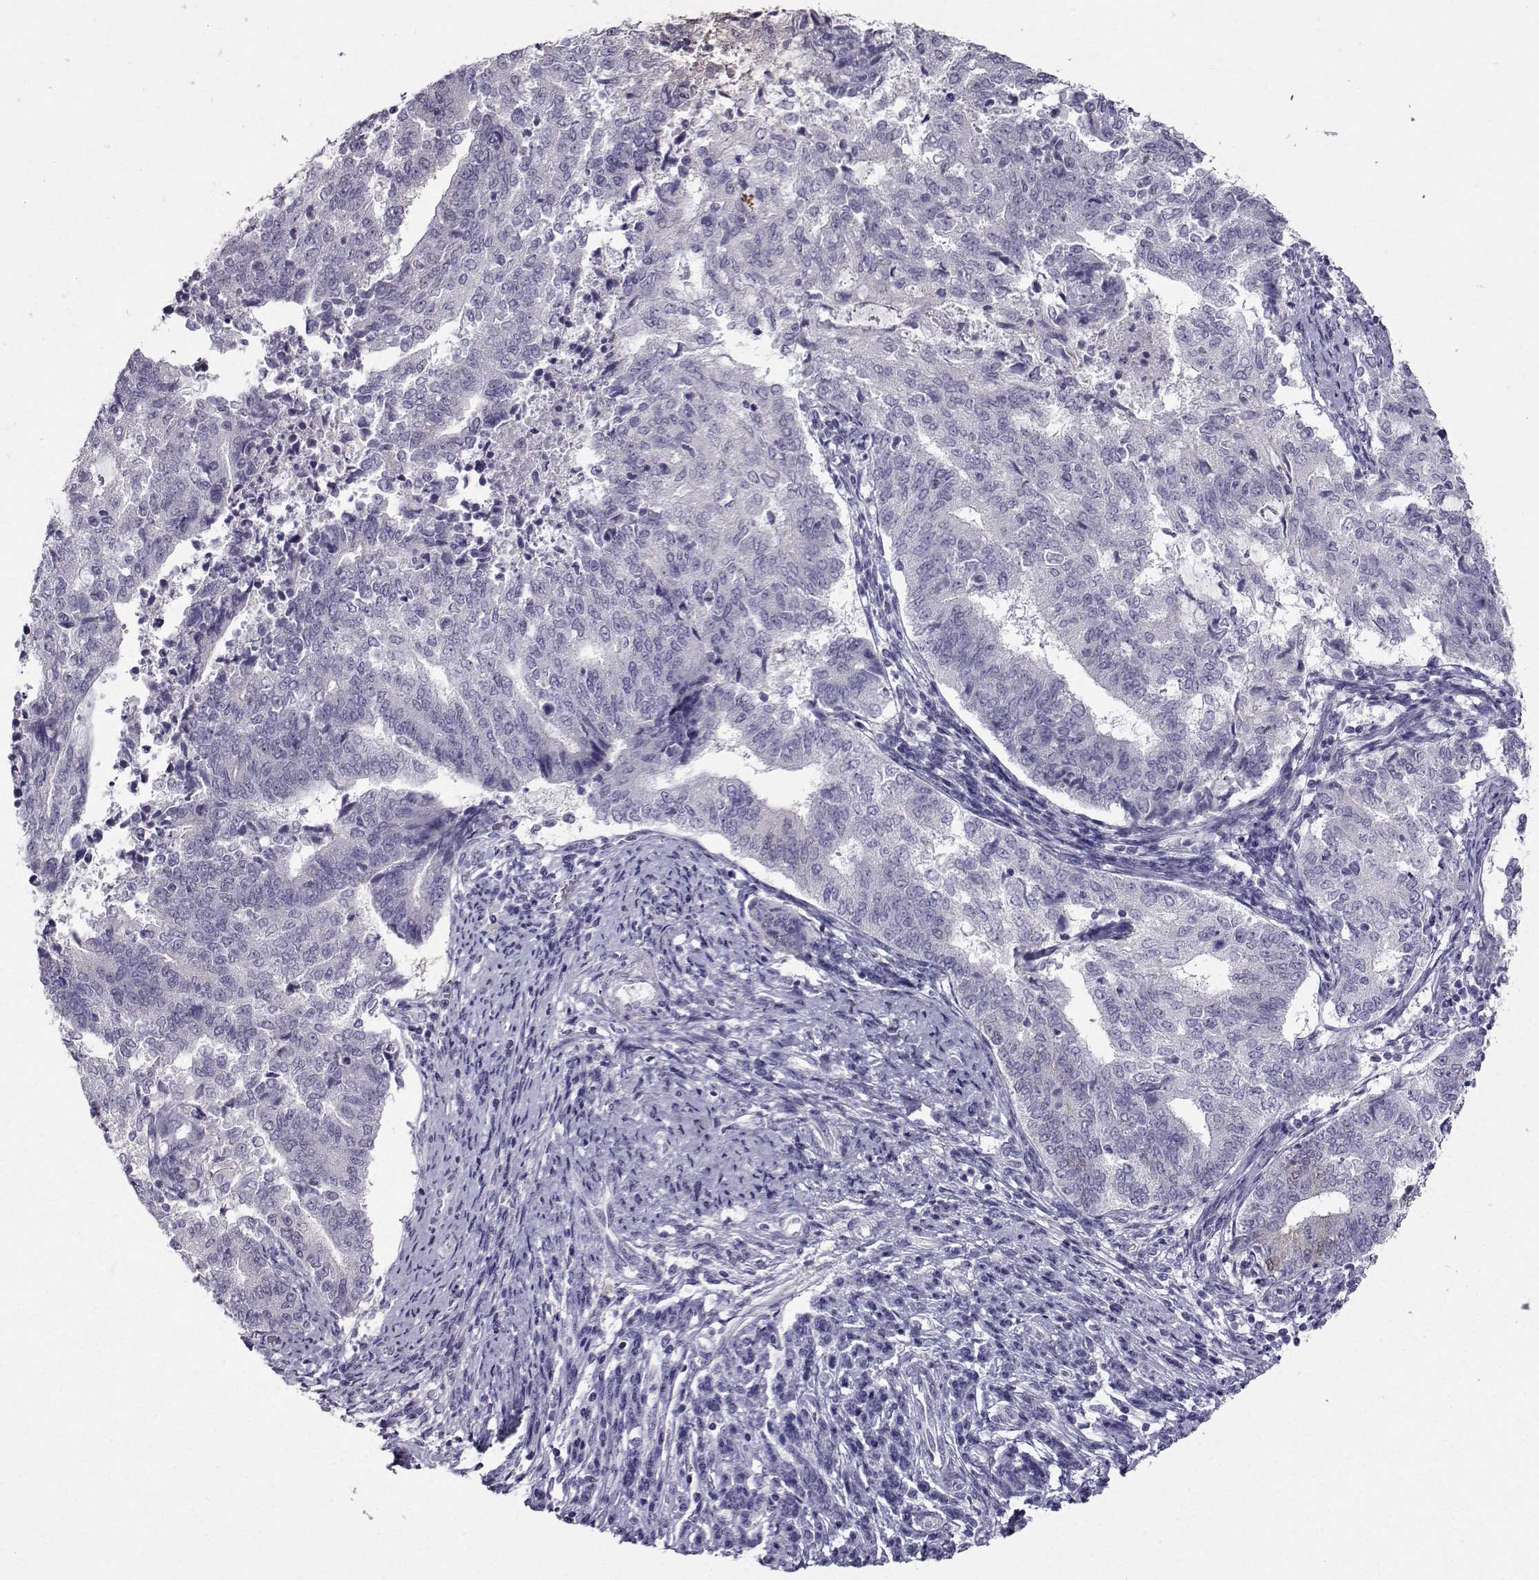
{"staining": {"intensity": "negative", "quantity": "none", "location": "none"}, "tissue": "endometrial cancer", "cell_type": "Tumor cells", "image_type": "cancer", "snomed": [{"axis": "morphology", "description": "Adenocarcinoma, NOS"}, {"axis": "topography", "description": "Endometrium"}], "caption": "Micrograph shows no protein expression in tumor cells of endometrial cancer tissue. (Stains: DAB immunohistochemistry with hematoxylin counter stain, Microscopy: brightfield microscopy at high magnification).", "gene": "CRYBB1", "patient": {"sex": "female", "age": 65}}